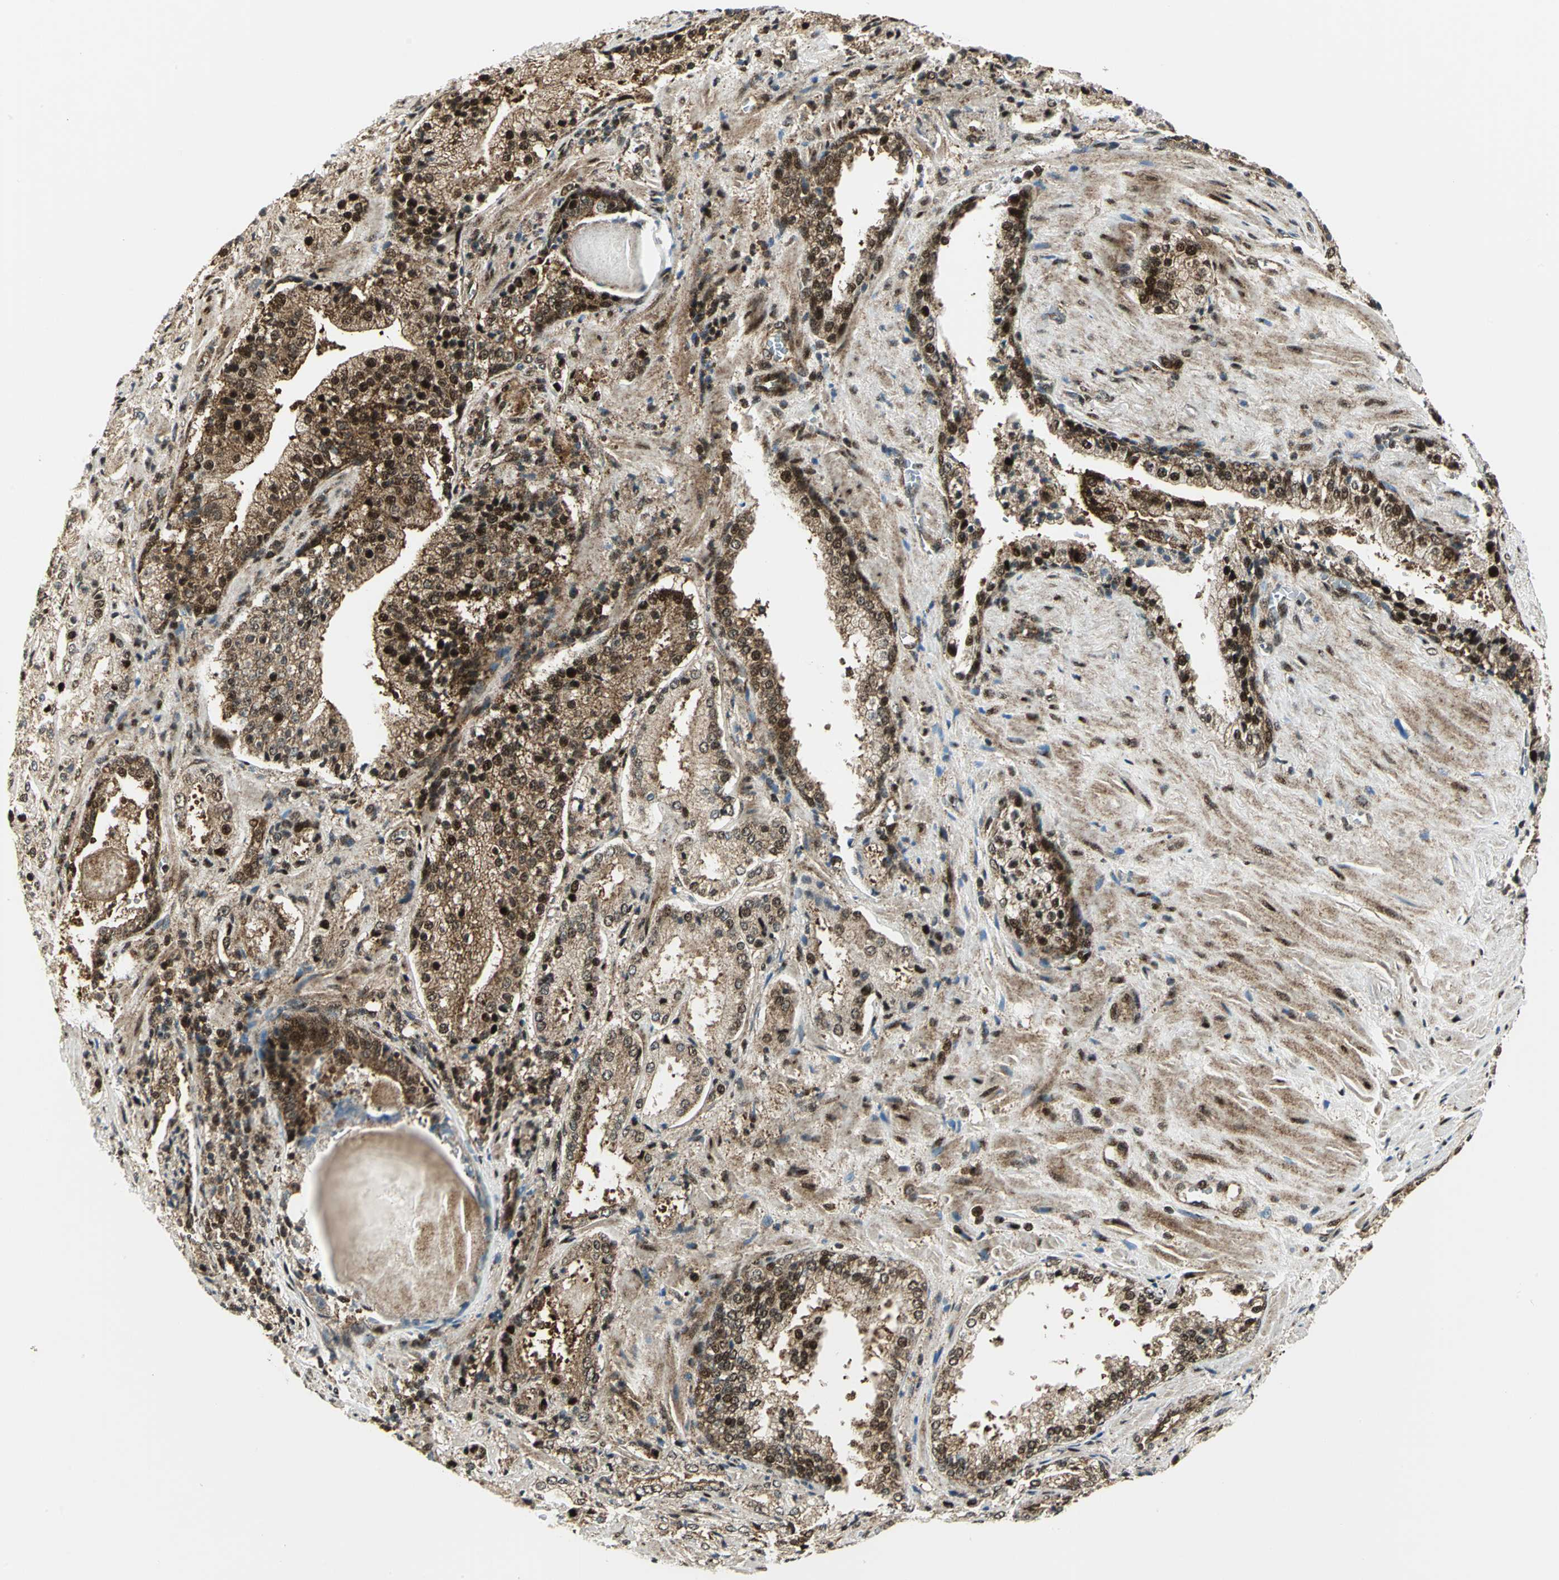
{"staining": {"intensity": "strong", "quantity": ">75%", "location": "cytoplasmic/membranous,nuclear"}, "tissue": "prostate cancer", "cell_type": "Tumor cells", "image_type": "cancer", "snomed": [{"axis": "morphology", "description": "Adenocarcinoma, High grade"}, {"axis": "topography", "description": "Prostate"}], "caption": "High-power microscopy captured an immunohistochemistry histopathology image of prostate adenocarcinoma (high-grade), revealing strong cytoplasmic/membranous and nuclear positivity in about >75% of tumor cells. (DAB (3,3'-diaminobenzidine) IHC with brightfield microscopy, high magnification).", "gene": "COPS5", "patient": {"sex": "male", "age": 58}}